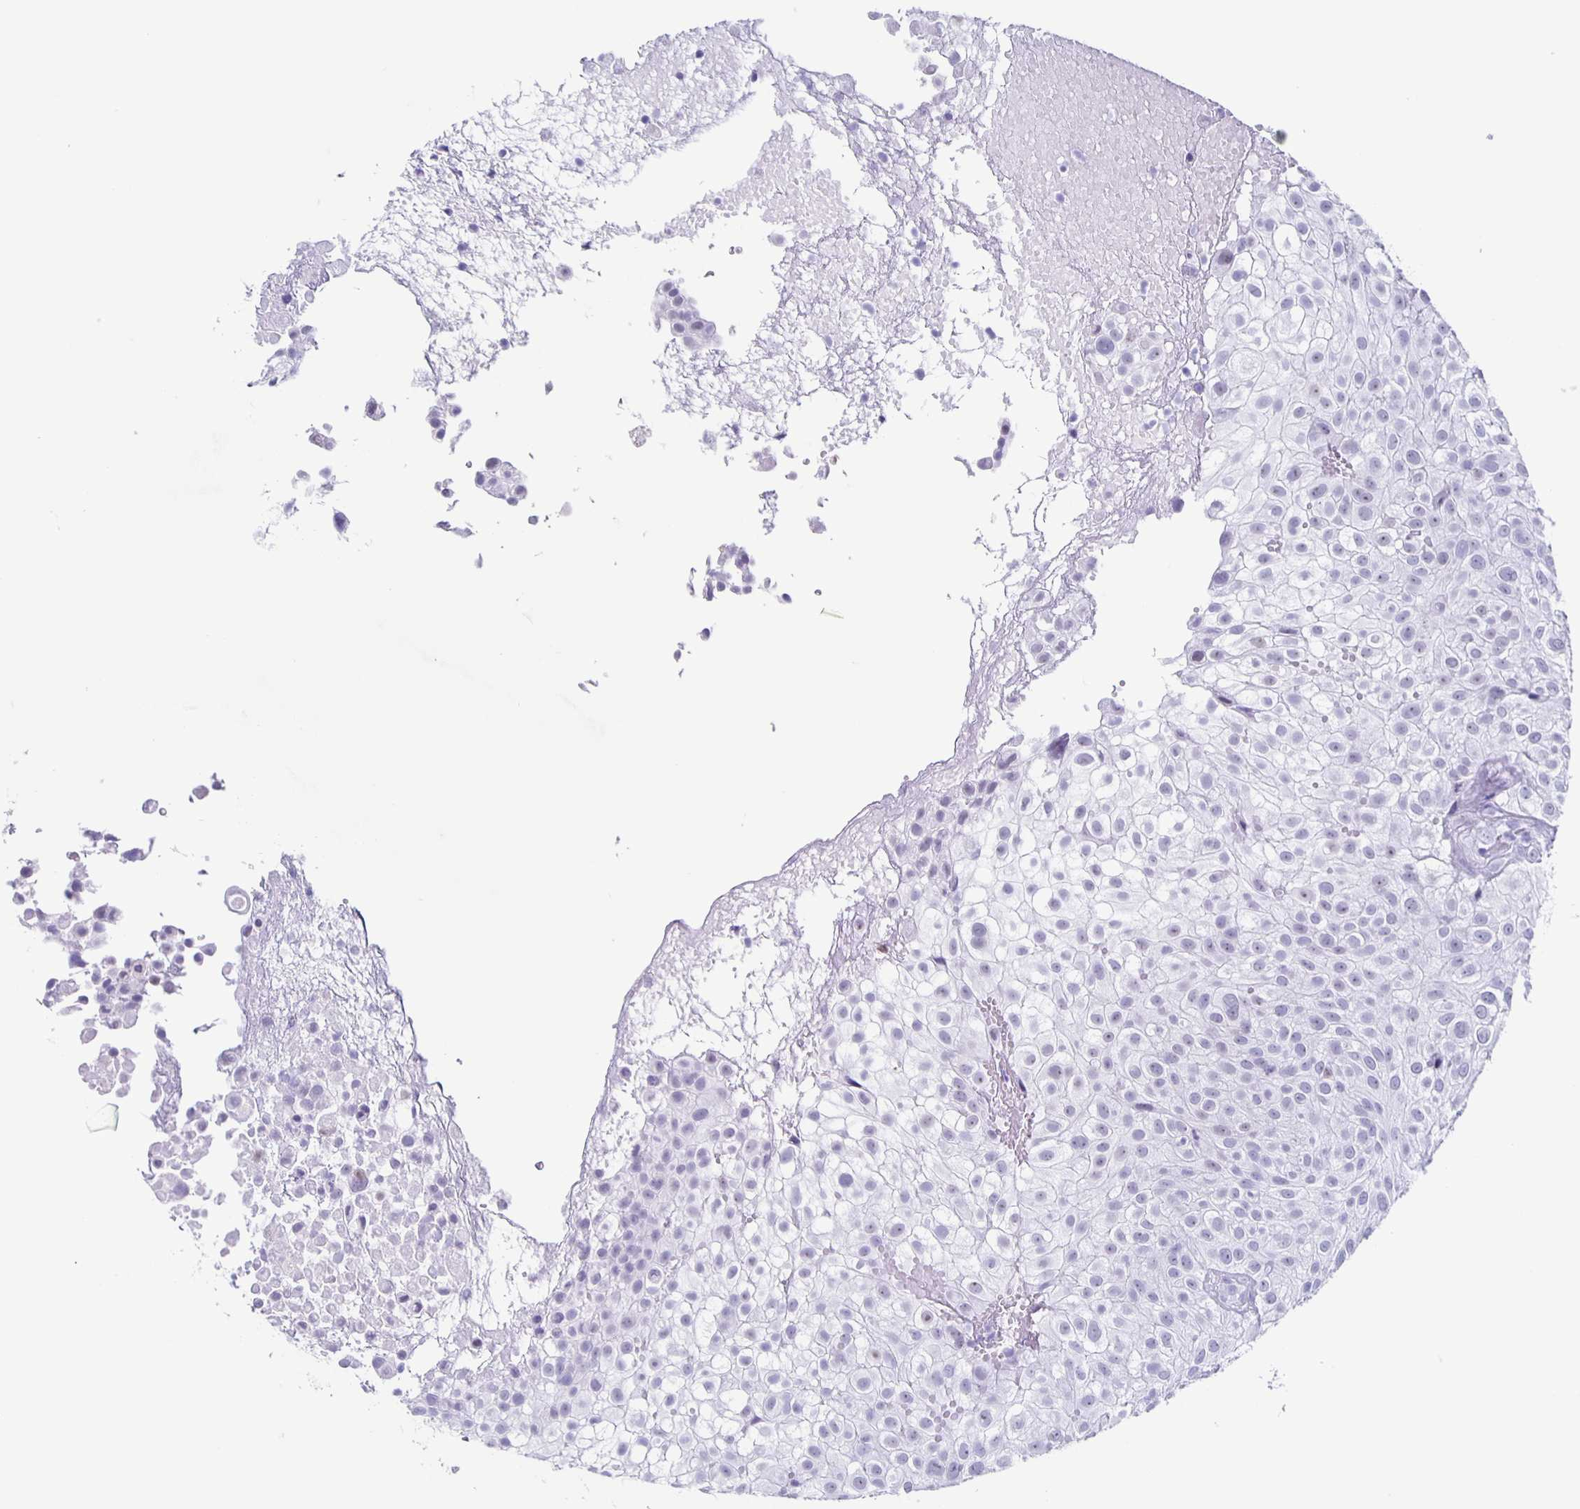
{"staining": {"intensity": "negative", "quantity": "none", "location": "none"}, "tissue": "urothelial cancer", "cell_type": "Tumor cells", "image_type": "cancer", "snomed": [{"axis": "morphology", "description": "Urothelial carcinoma, High grade"}, {"axis": "topography", "description": "Urinary bladder"}], "caption": "The micrograph demonstrates no significant positivity in tumor cells of urothelial cancer. (DAB IHC, high magnification).", "gene": "TPPP", "patient": {"sex": "male", "age": 56}}